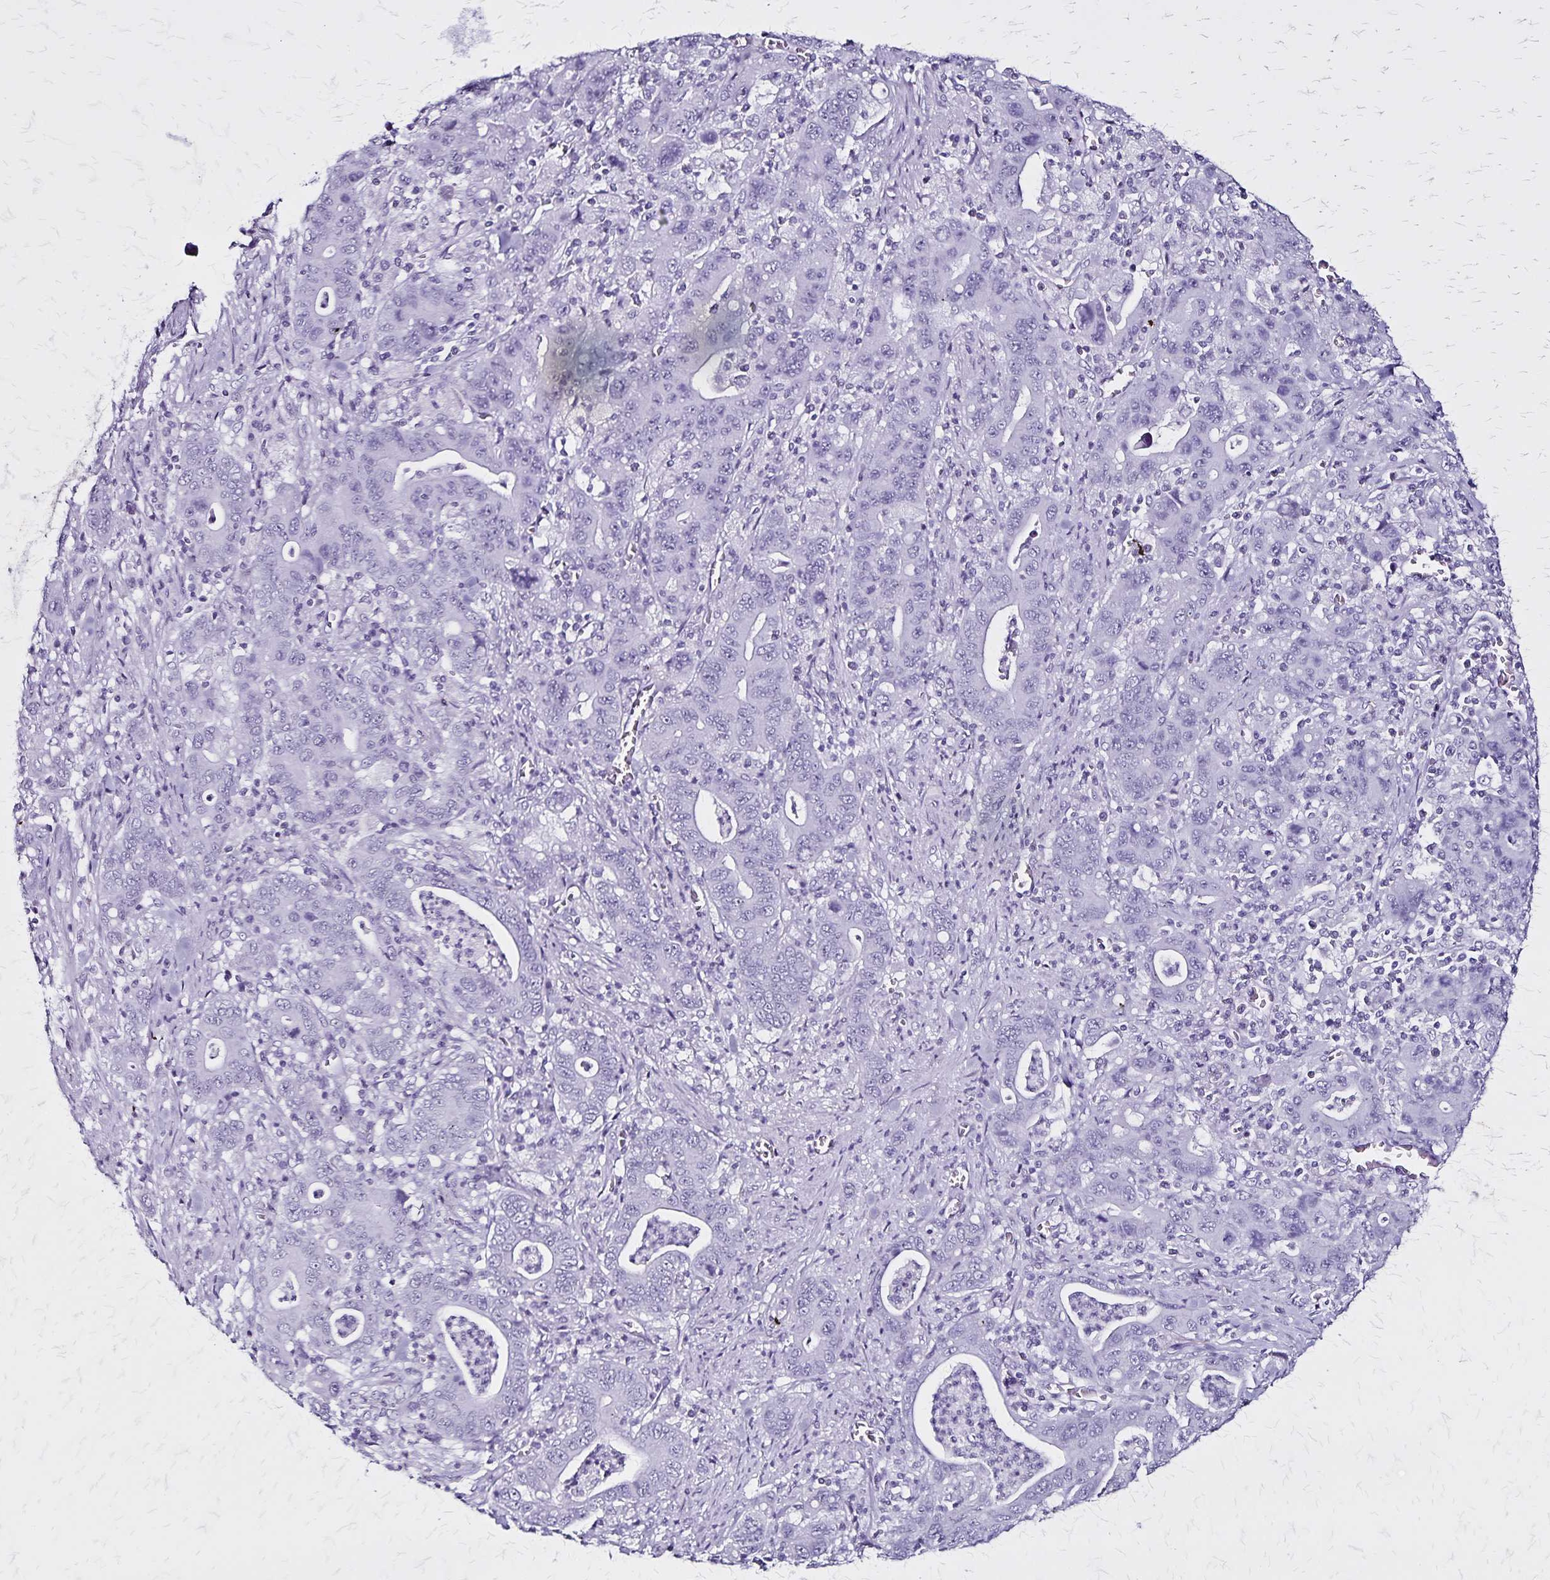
{"staining": {"intensity": "negative", "quantity": "none", "location": "none"}, "tissue": "stomach cancer", "cell_type": "Tumor cells", "image_type": "cancer", "snomed": [{"axis": "morphology", "description": "Adenocarcinoma, NOS"}, {"axis": "topography", "description": "Stomach, upper"}], "caption": "The image displays no staining of tumor cells in adenocarcinoma (stomach).", "gene": "KRT2", "patient": {"sex": "male", "age": 69}}